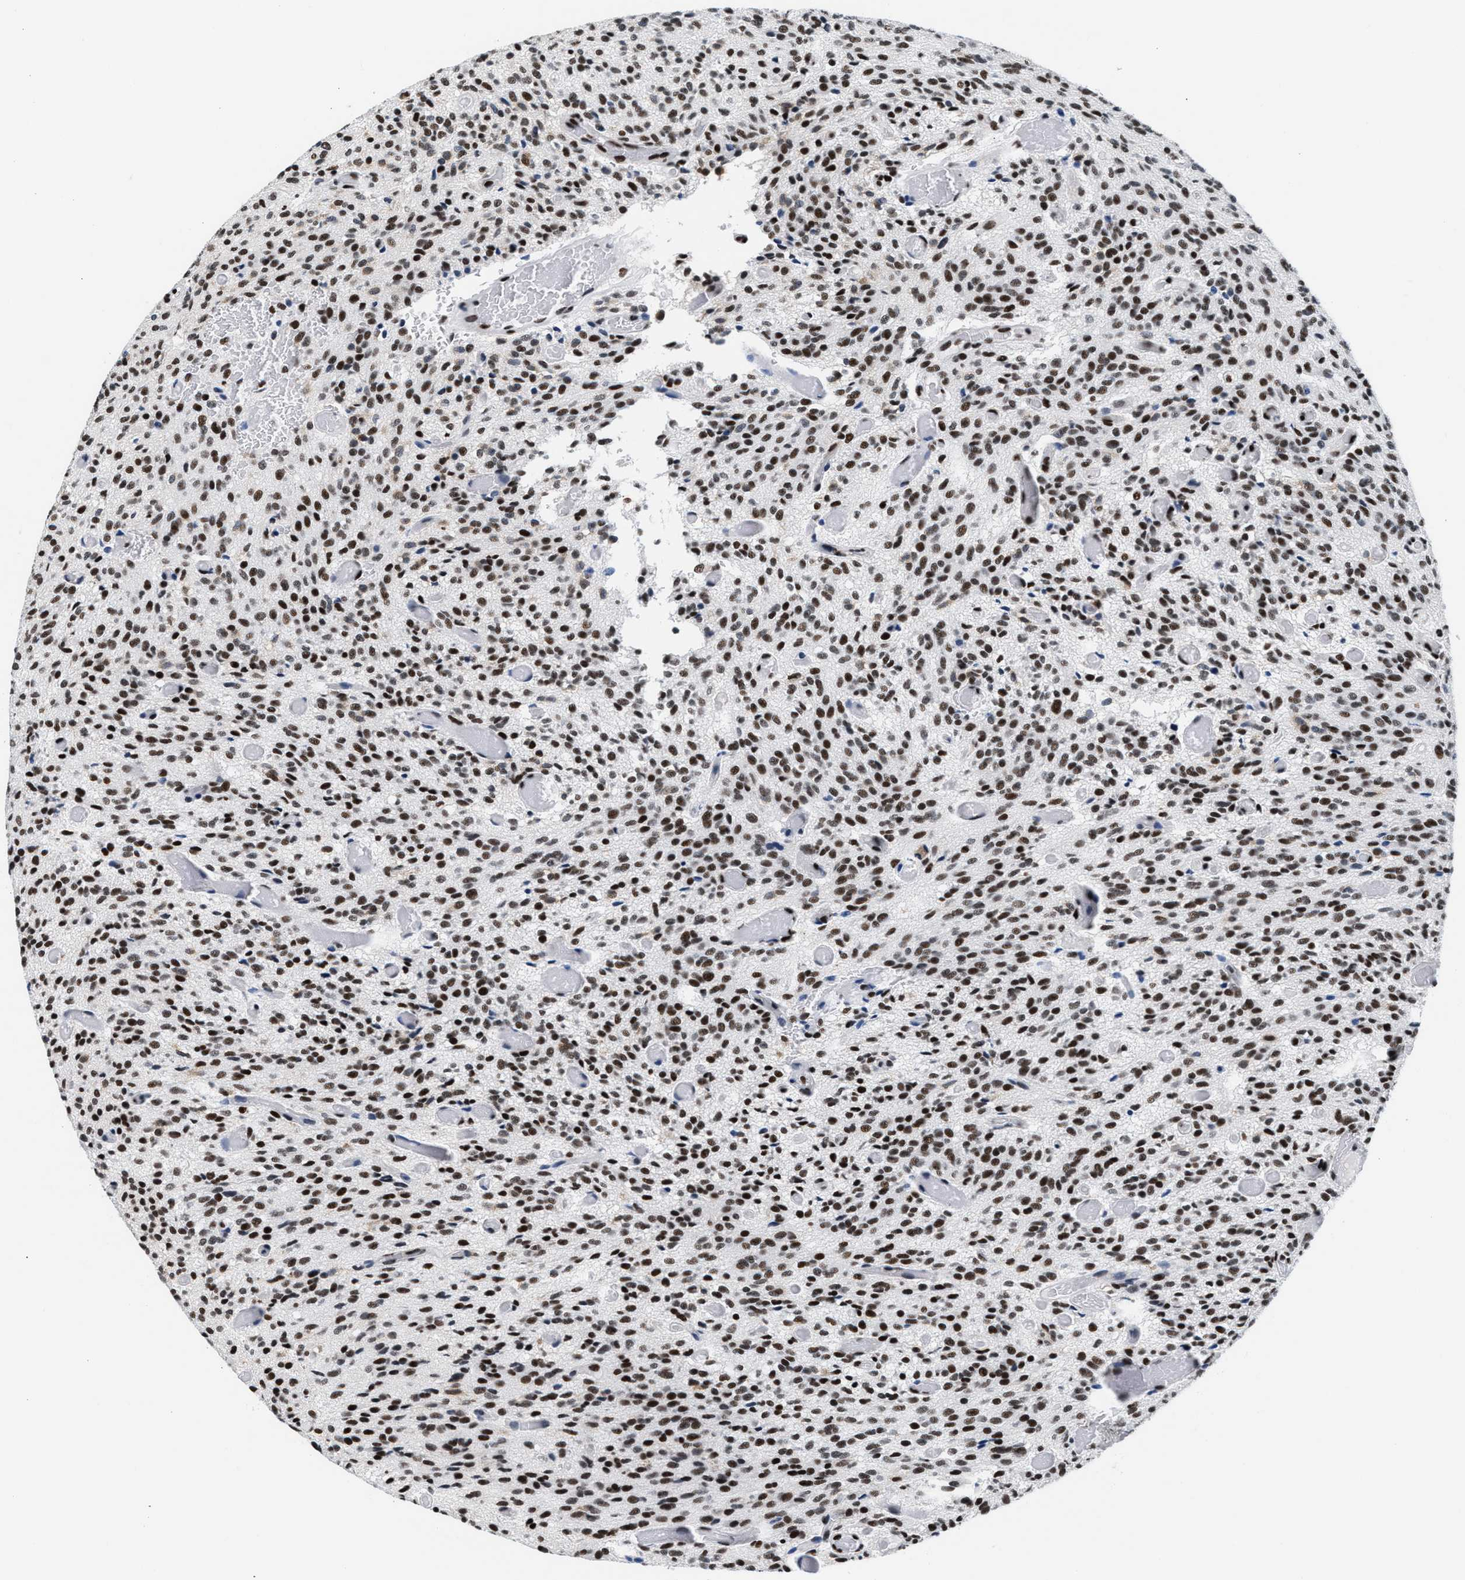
{"staining": {"intensity": "strong", "quantity": ">75%", "location": "nuclear"}, "tissue": "glioma", "cell_type": "Tumor cells", "image_type": "cancer", "snomed": [{"axis": "morphology", "description": "Glioma, malignant, High grade"}, {"axis": "topography", "description": "Brain"}], "caption": "A brown stain shows strong nuclear positivity of a protein in high-grade glioma (malignant) tumor cells.", "gene": "RAD50", "patient": {"sex": "male", "age": 34}}